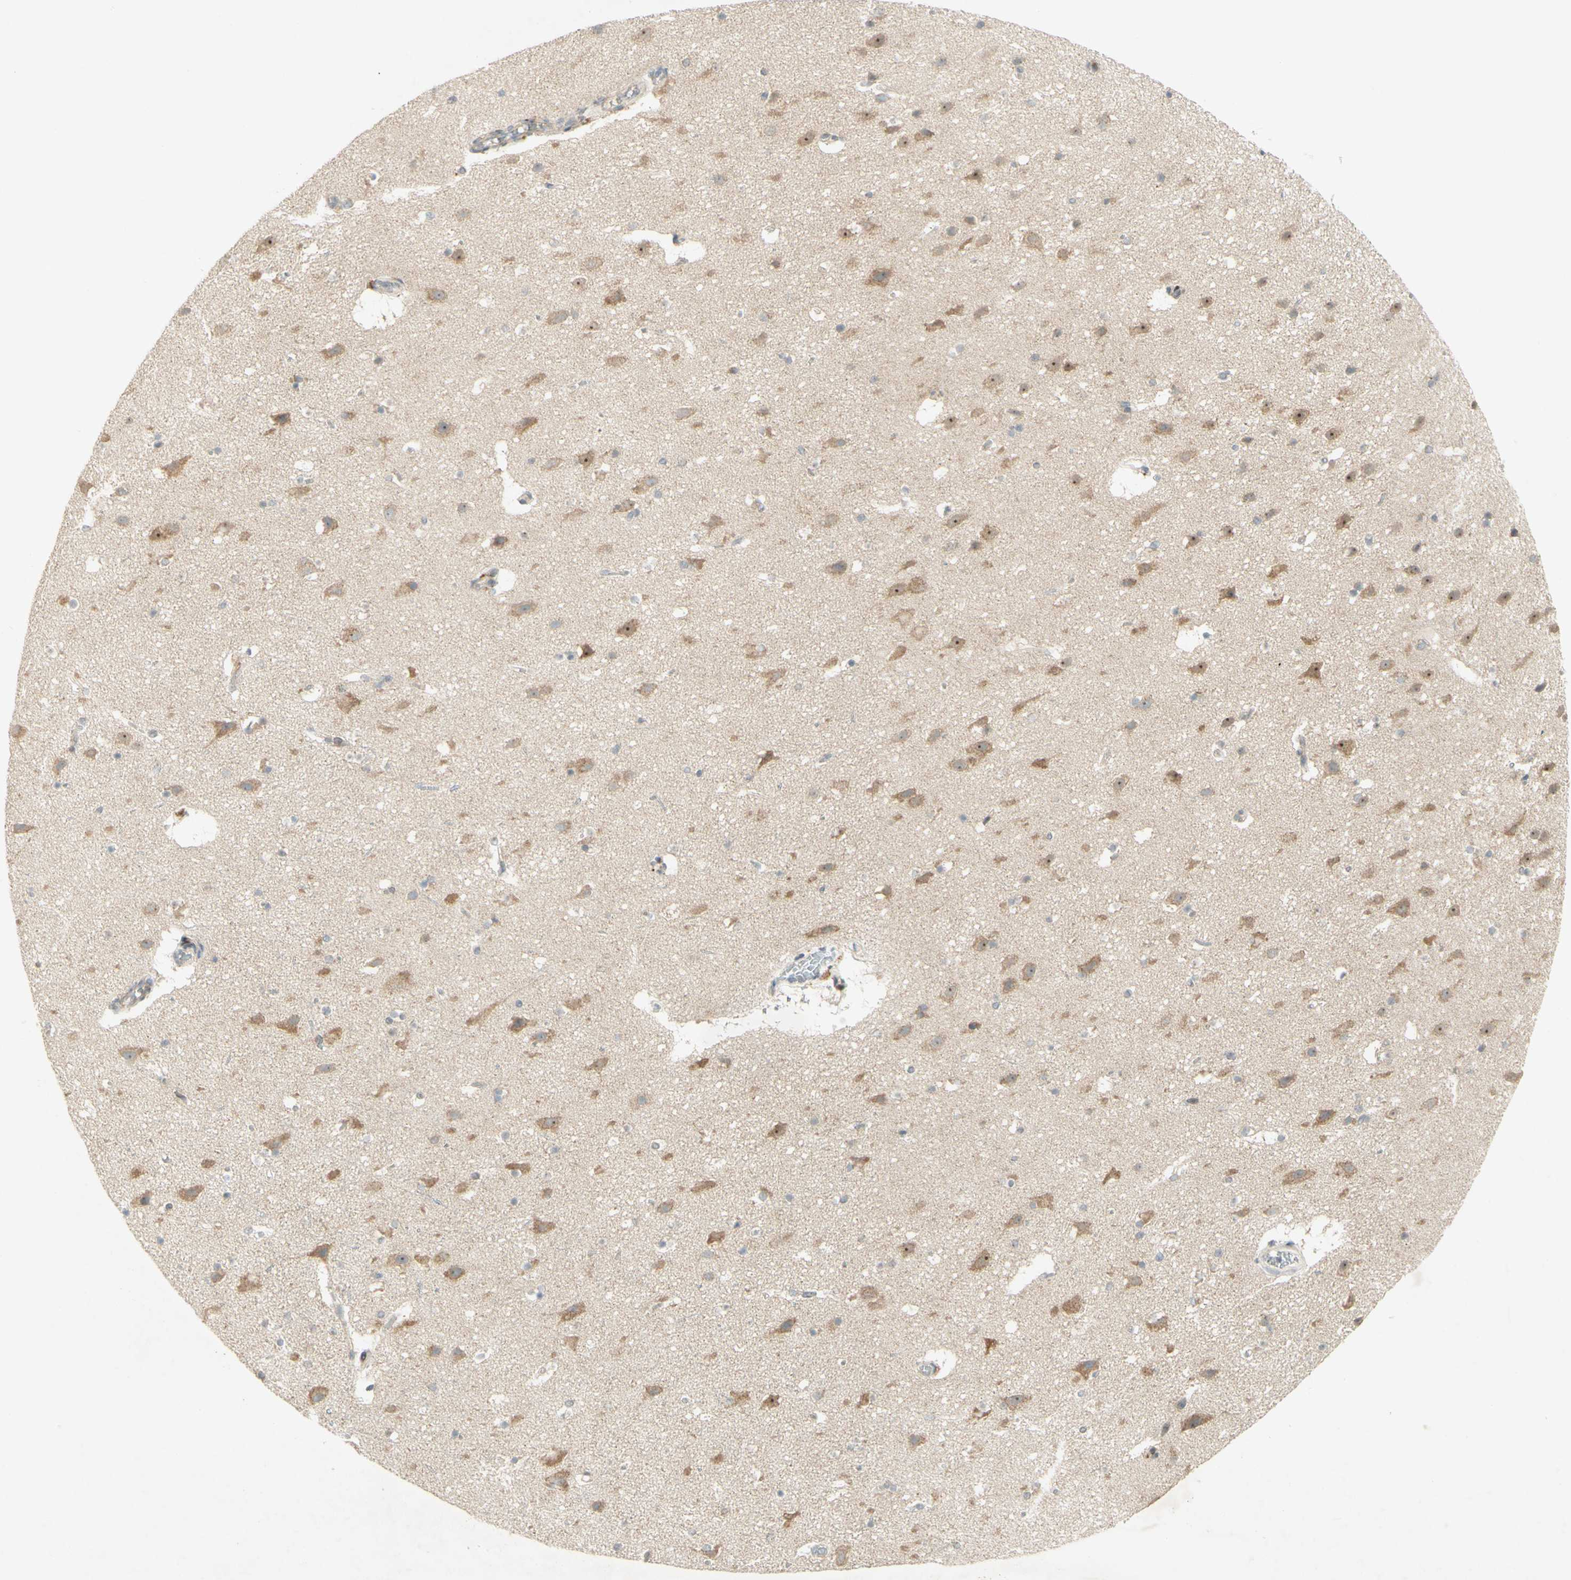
{"staining": {"intensity": "weak", "quantity": "25%-75%", "location": "cytoplasmic/membranous"}, "tissue": "cerebral cortex", "cell_type": "Endothelial cells", "image_type": "normal", "snomed": [{"axis": "morphology", "description": "Normal tissue, NOS"}, {"axis": "topography", "description": "Cerebral cortex"}], "caption": "Normal cerebral cortex reveals weak cytoplasmic/membranous positivity in about 25%-75% of endothelial cells.", "gene": "ETF1", "patient": {"sex": "male", "age": 45}}